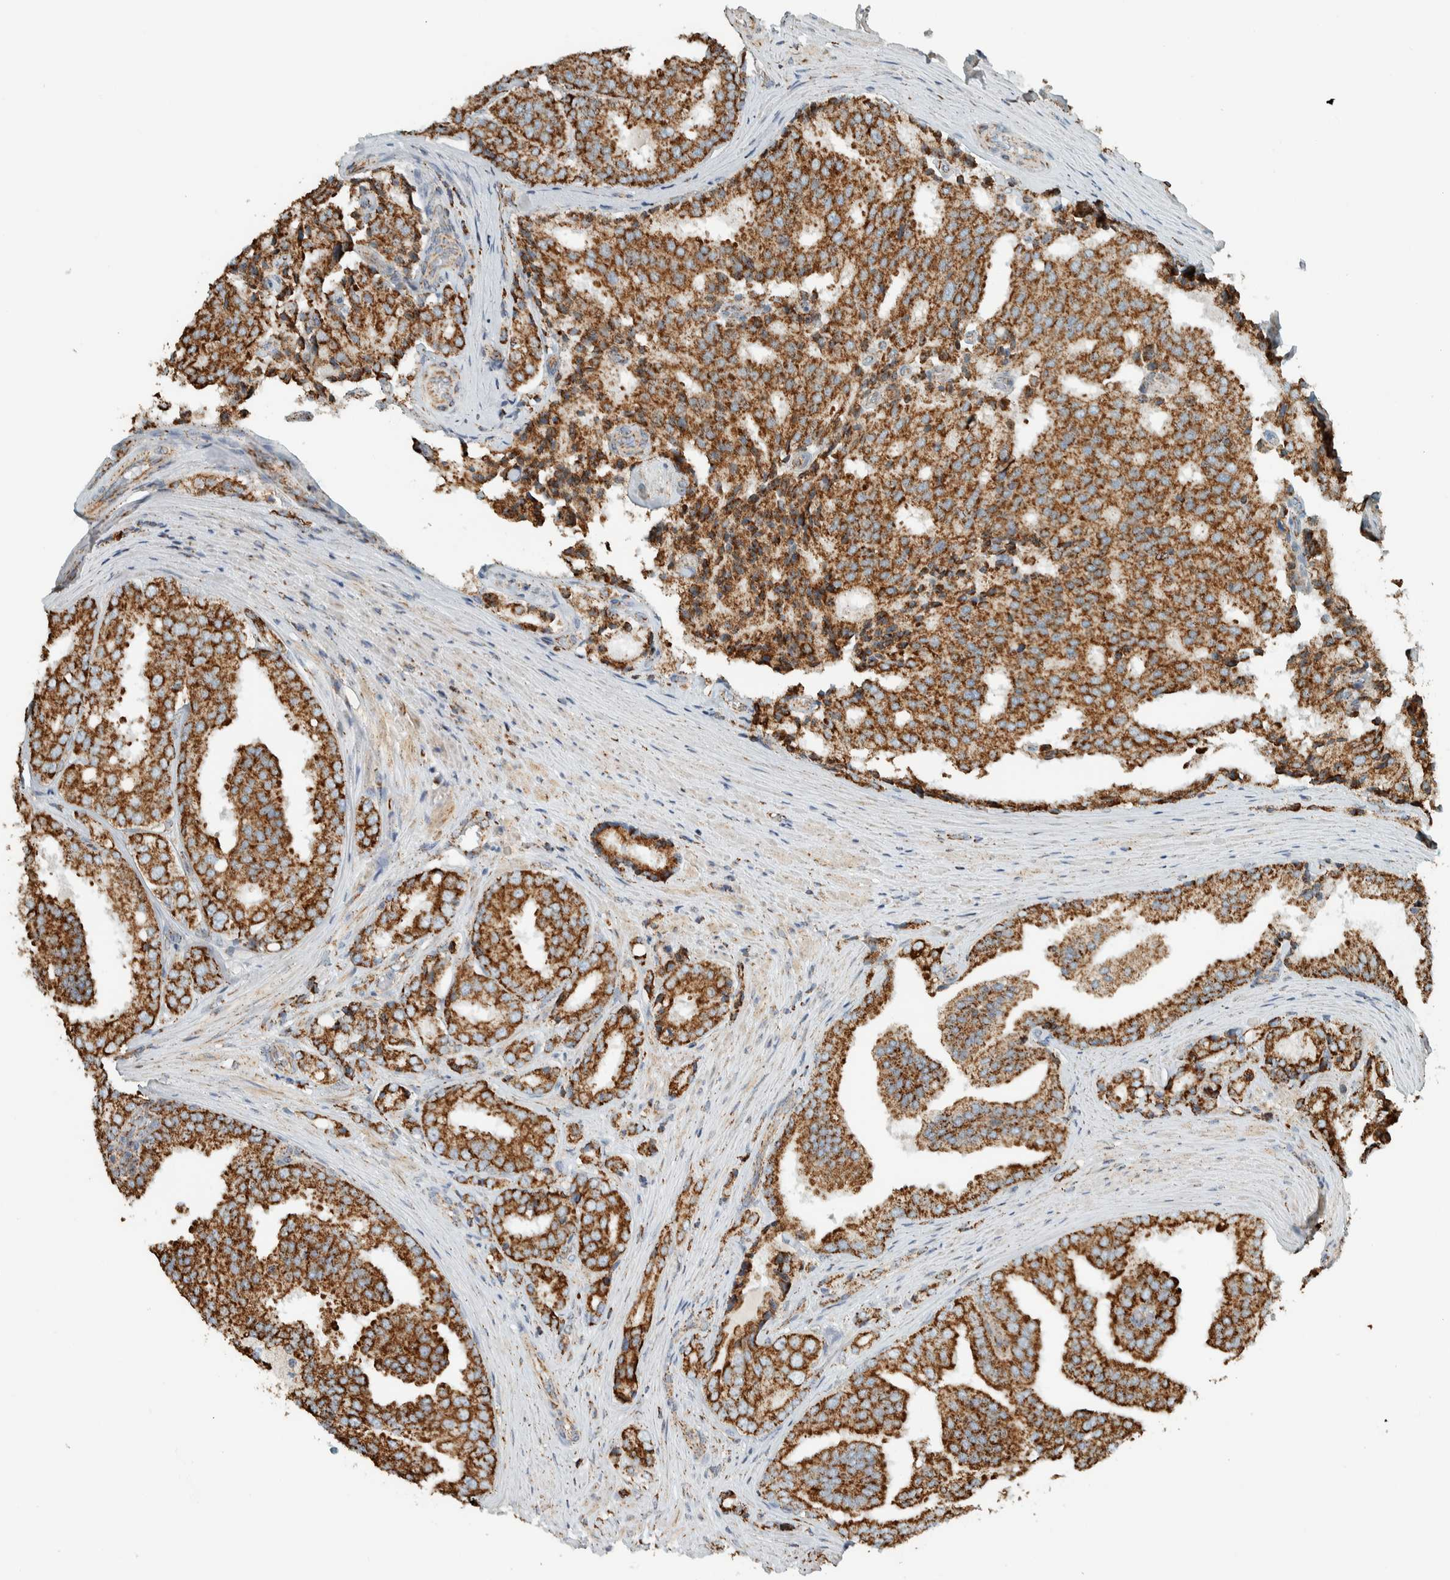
{"staining": {"intensity": "strong", "quantity": ">75%", "location": "cytoplasmic/membranous"}, "tissue": "prostate cancer", "cell_type": "Tumor cells", "image_type": "cancer", "snomed": [{"axis": "morphology", "description": "Adenocarcinoma, High grade"}, {"axis": "topography", "description": "Prostate"}], "caption": "Brown immunohistochemical staining in human prostate cancer displays strong cytoplasmic/membranous staining in about >75% of tumor cells.", "gene": "ZNF454", "patient": {"sex": "male", "age": 50}}